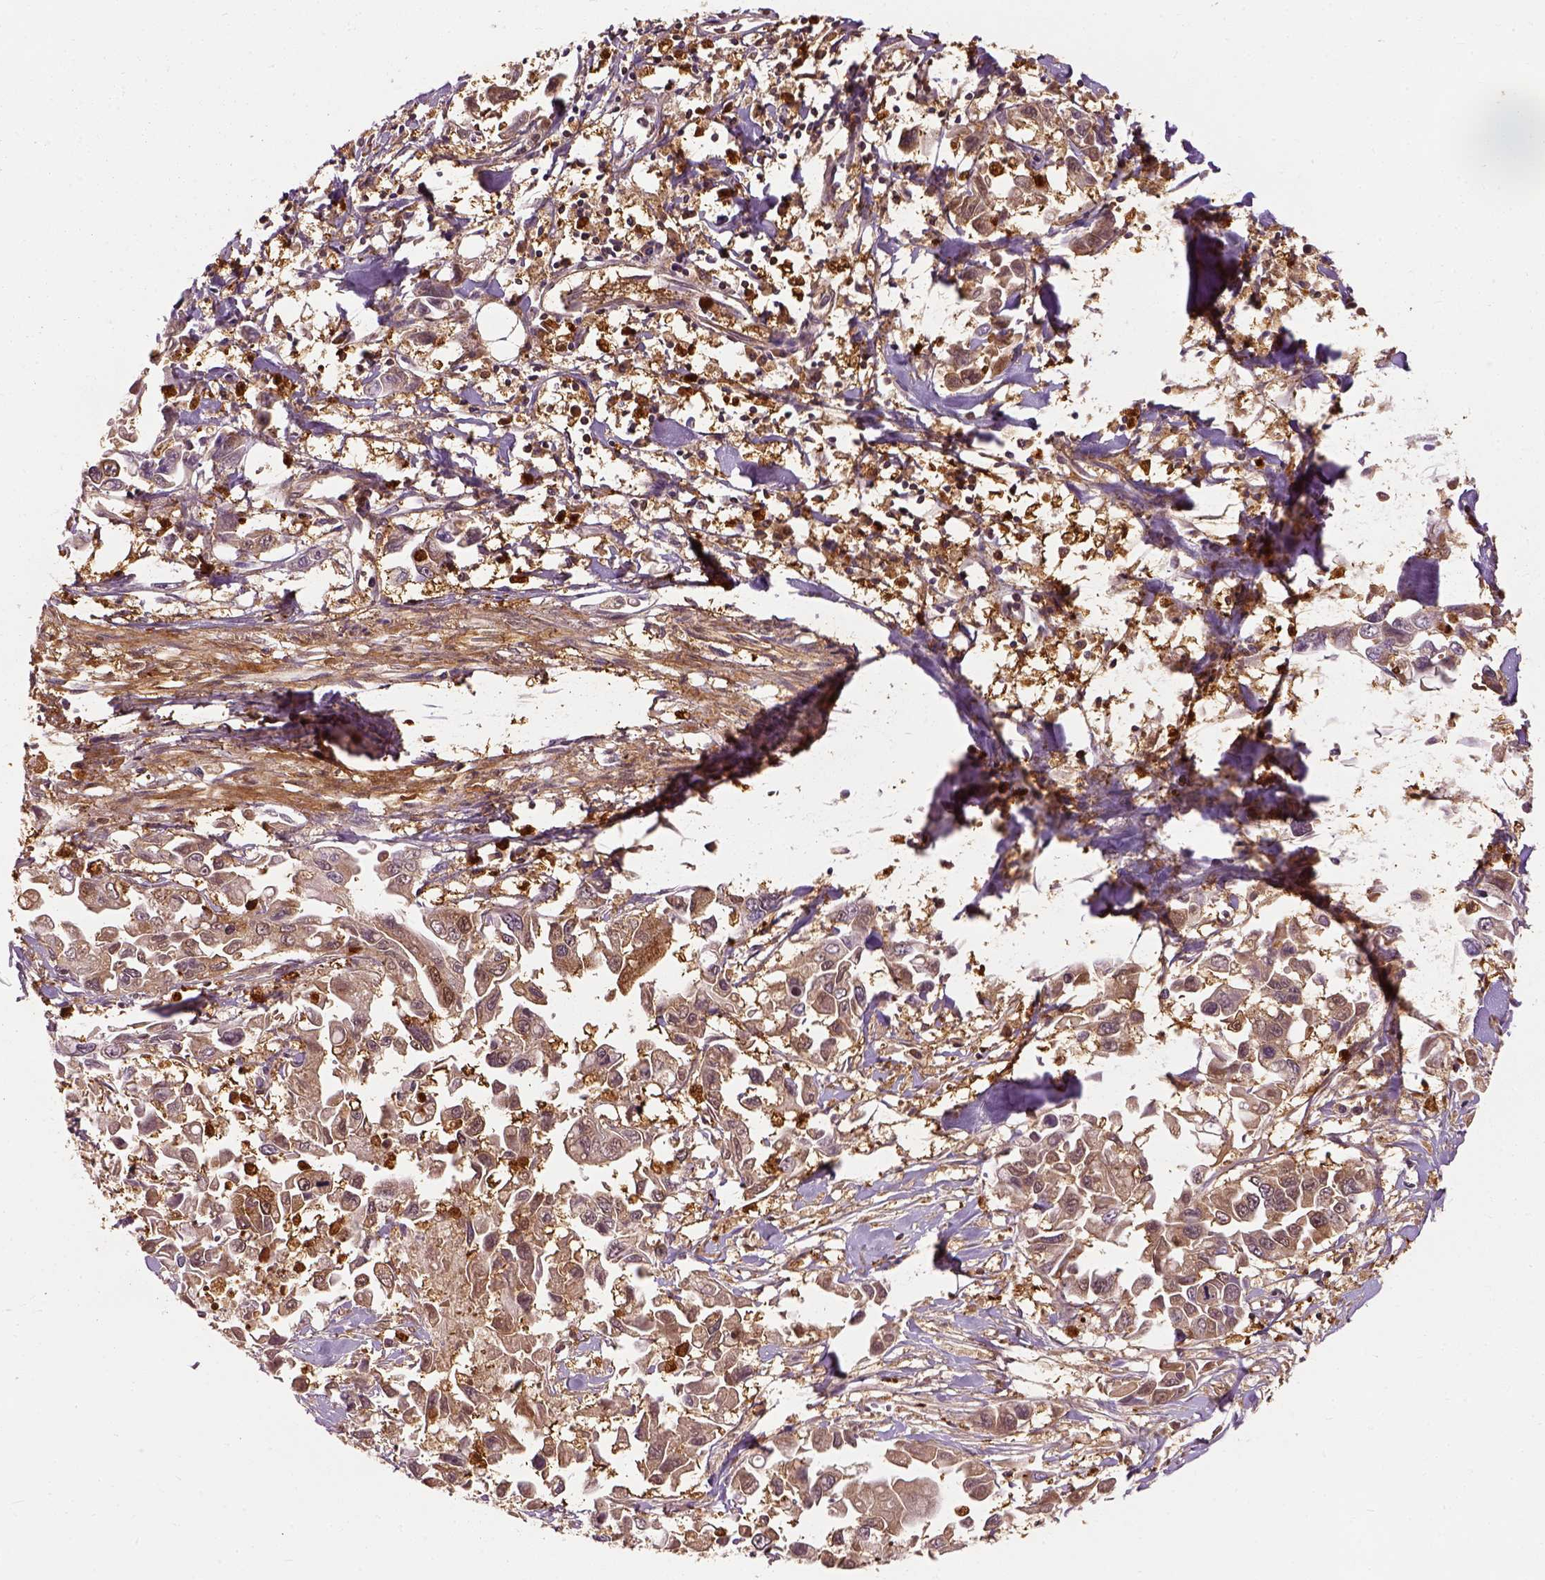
{"staining": {"intensity": "moderate", "quantity": ">75%", "location": "cytoplasmic/membranous"}, "tissue": "pancreatic cancer", "cell_type": "Tumor cells", "image_type": "cancer", "snomed": [{"axis": "morphology", "description": "Adenocarcinoma, NOS"}, {"axis": "topography", "description": "Pancreas"}], "caption": "Immunohistochemistry (IHC) staining of pancreatic cancer, which reveals medium levels of moderate cytoplasmic/membranous expression in approximately >75% of tumor cells indicating moderate cytoplasmic/membranous protein expression. The staining was performed using DAB (3,3'-diaminobenzidine) (brown) for protein detection and nuclei were counterstained in hematoxylin (blue).", "gene": "GPI", "patient": {"sex": "female", "age": 83}}